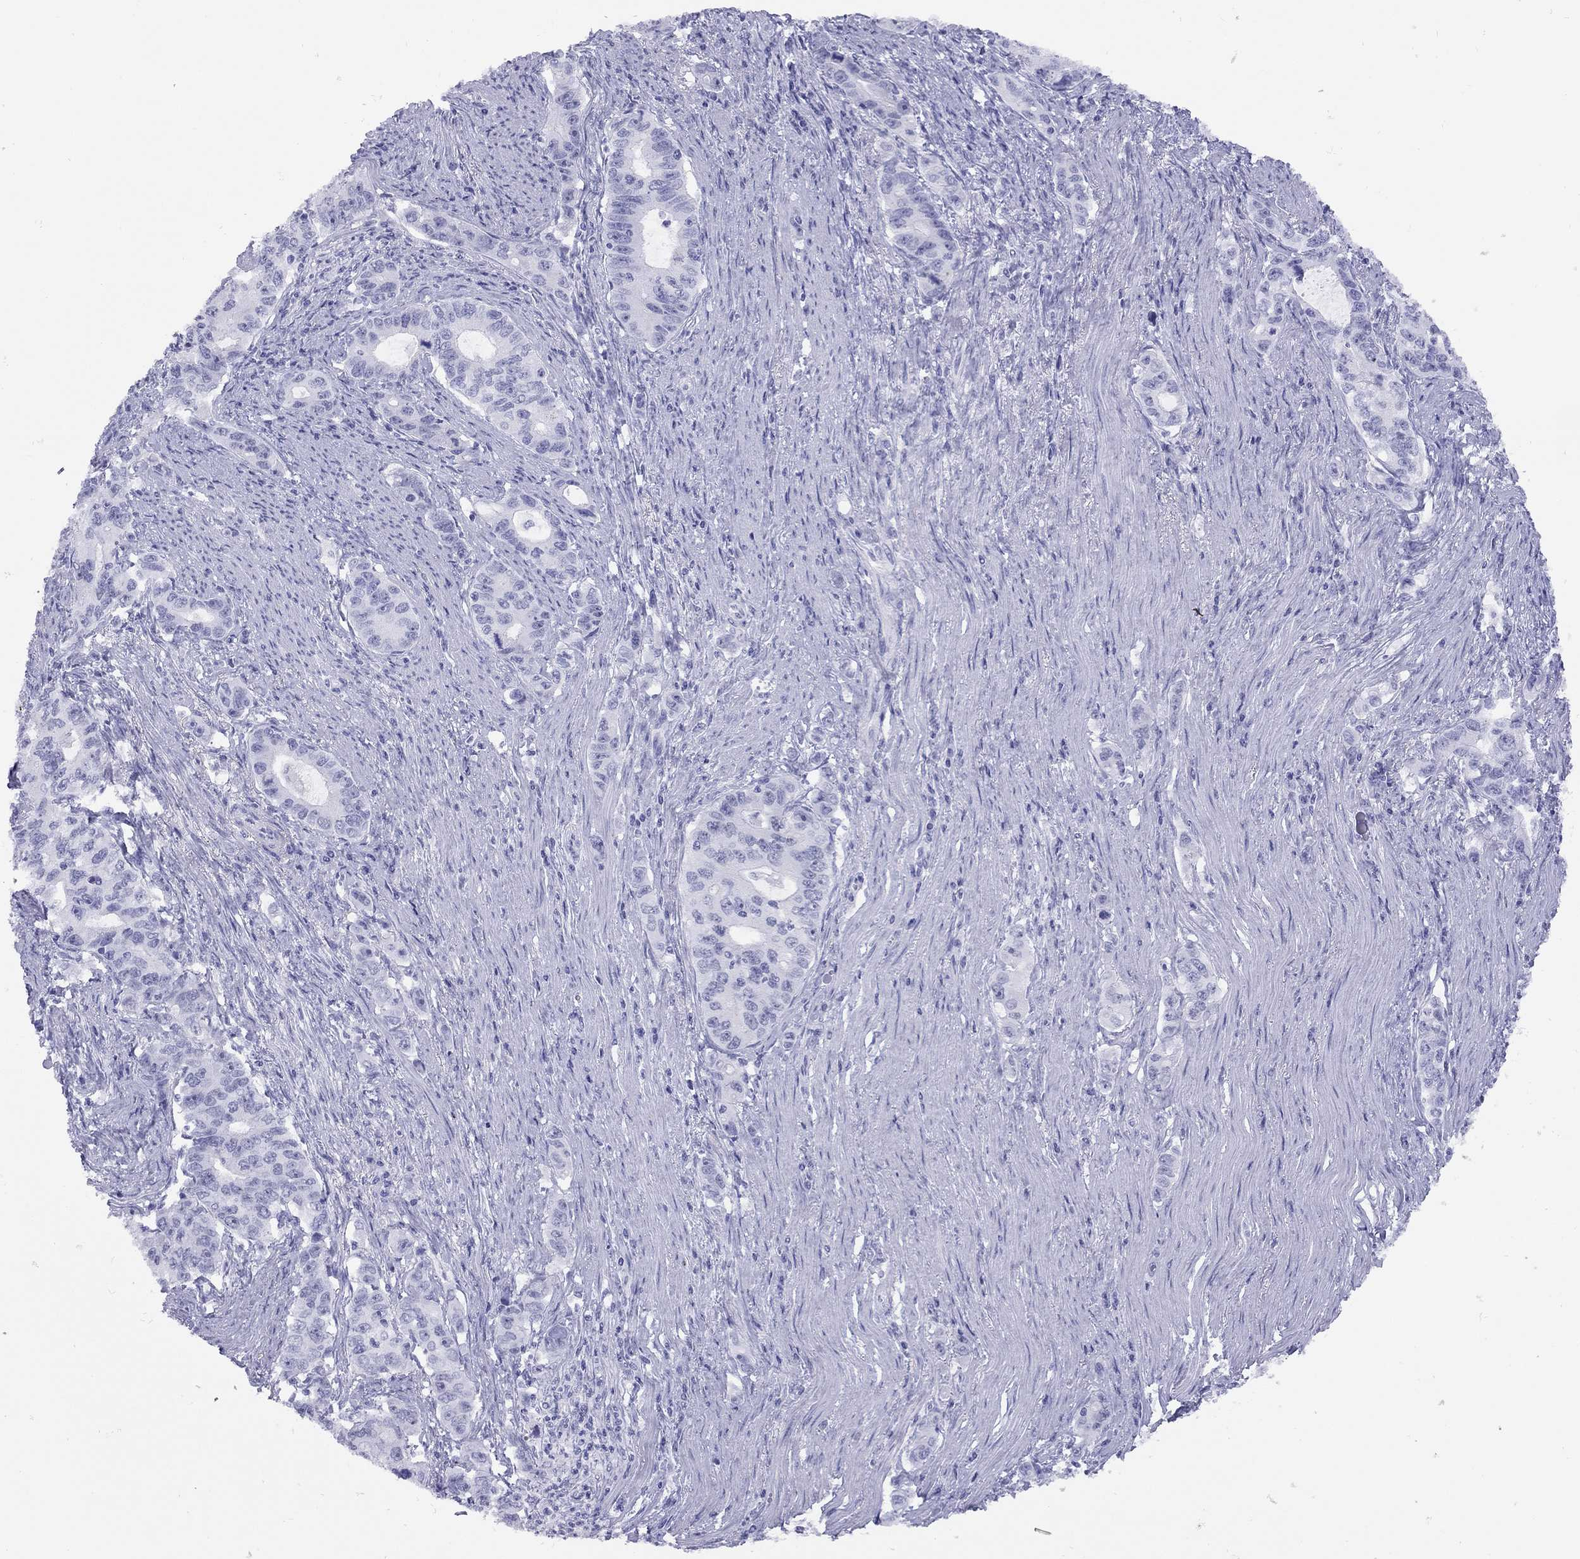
{"staining": {"intensity": "negative", "quantity": "none", "location": "none"}, "tissue": "stomach cancer", "cell_type": "Tumor cells", "image_type": "cancer", "snomed": [{"axis": "morphology", "description": "Adenocarcinoma, NOS"}, {"axis": "topography", "description": "Stomach, lower"}], "caption": "This is an IHC micrograph of stomach cancer (adenocarcinoma). There is no staining in tumor cells.", "gene": "LYAR", "patient": {"sex": "female", "age": 72}}